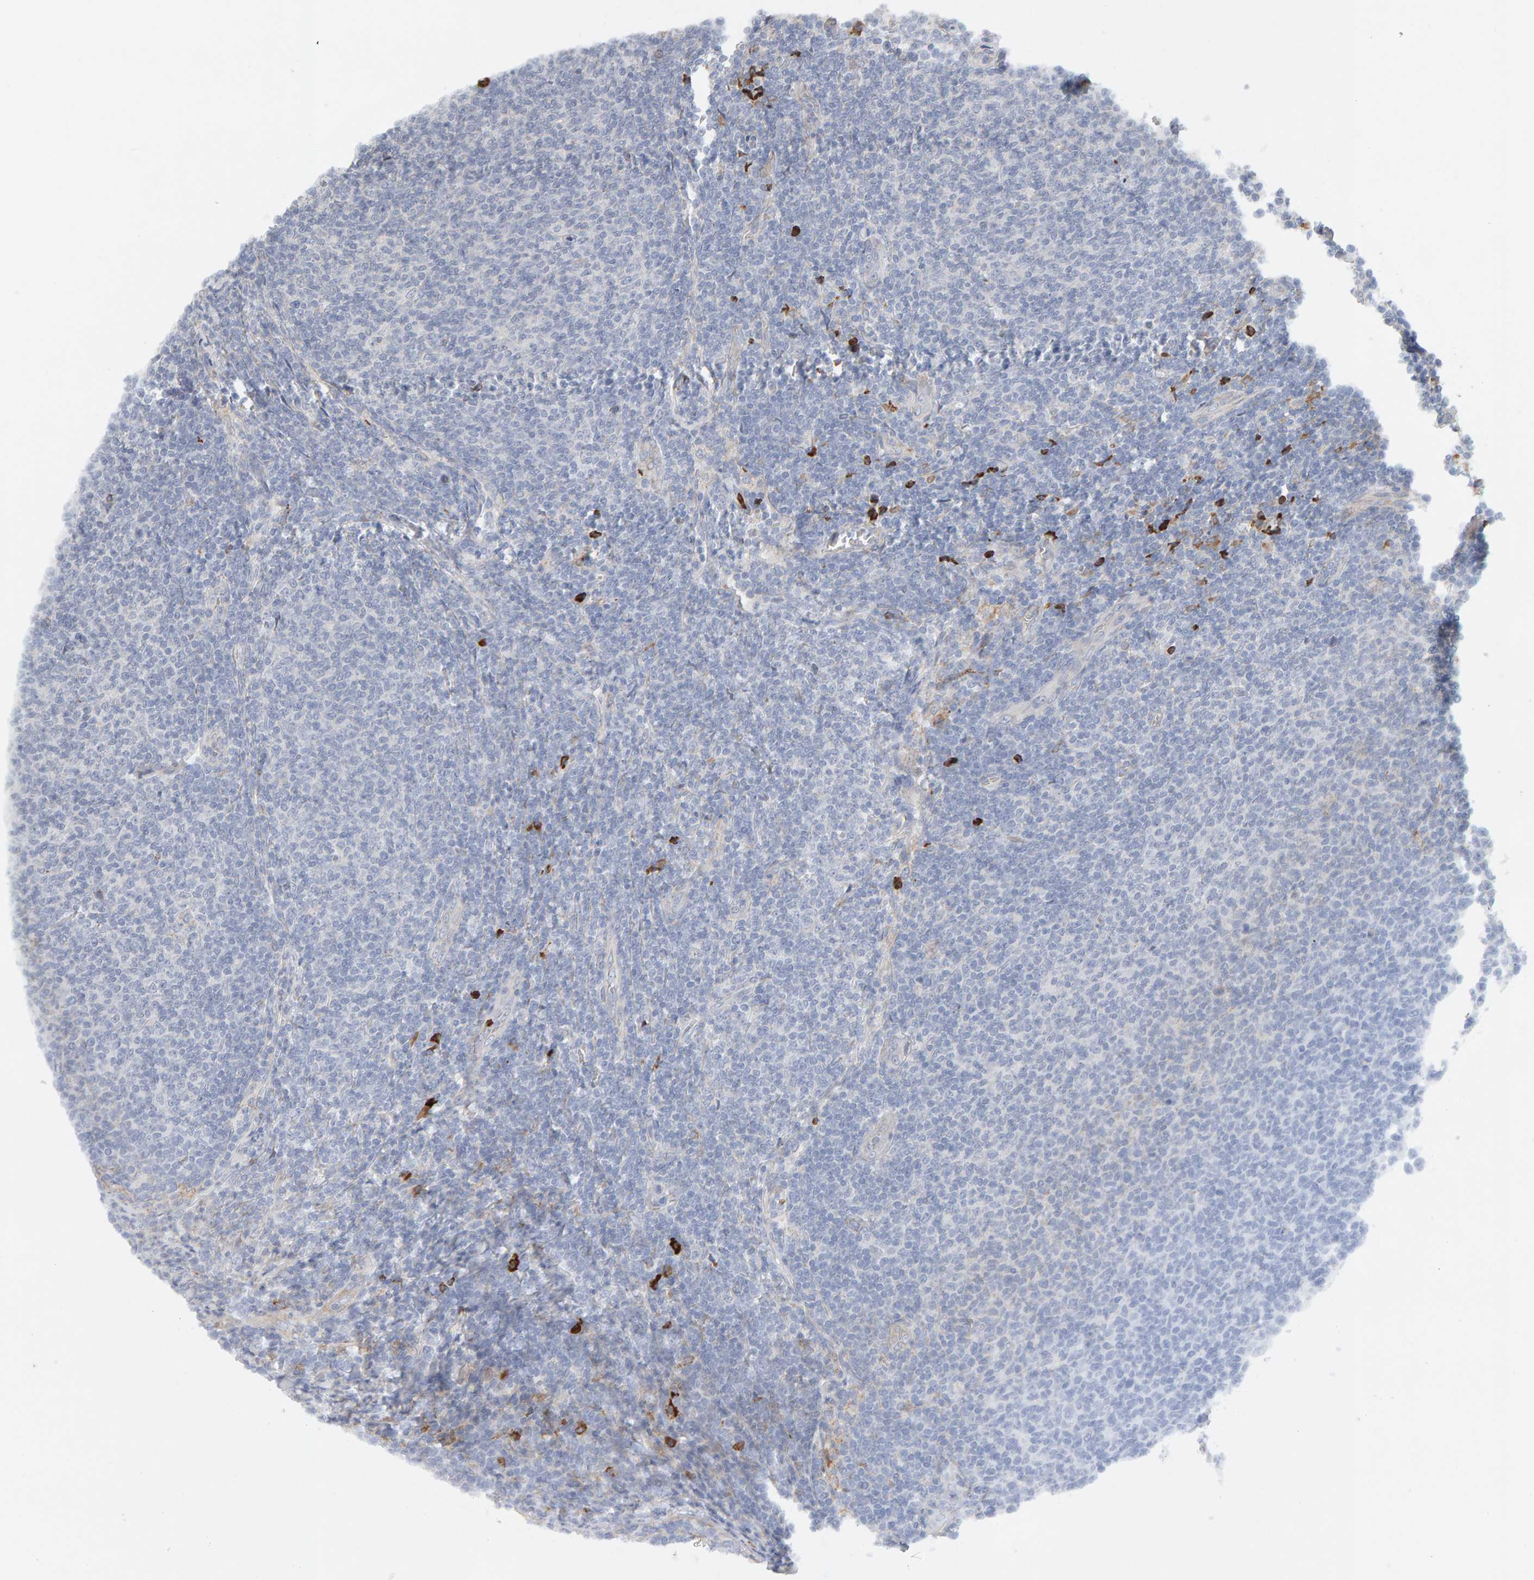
{"staining": {"intensity": "negative", "quantity": "none", "location": "none"}, "tissue": "lymphoma", "cell_type": "Tumor cells", "image_type": "cancer", "snomed": [{"axis": "morphology", "description": "Malignant lymphoma, non-Hodgkin's type, Low grade"}, {"axis": "topography", "description": "Lymph node"}], "caption": "This is an immunohistochemistry histopathology image of low-grade malignant lymphoma, non-Hodgkin's type. There is no expression in tumor cells.", "gene": "ENGASE", "patient": {"sex": "male", "age": 66}}